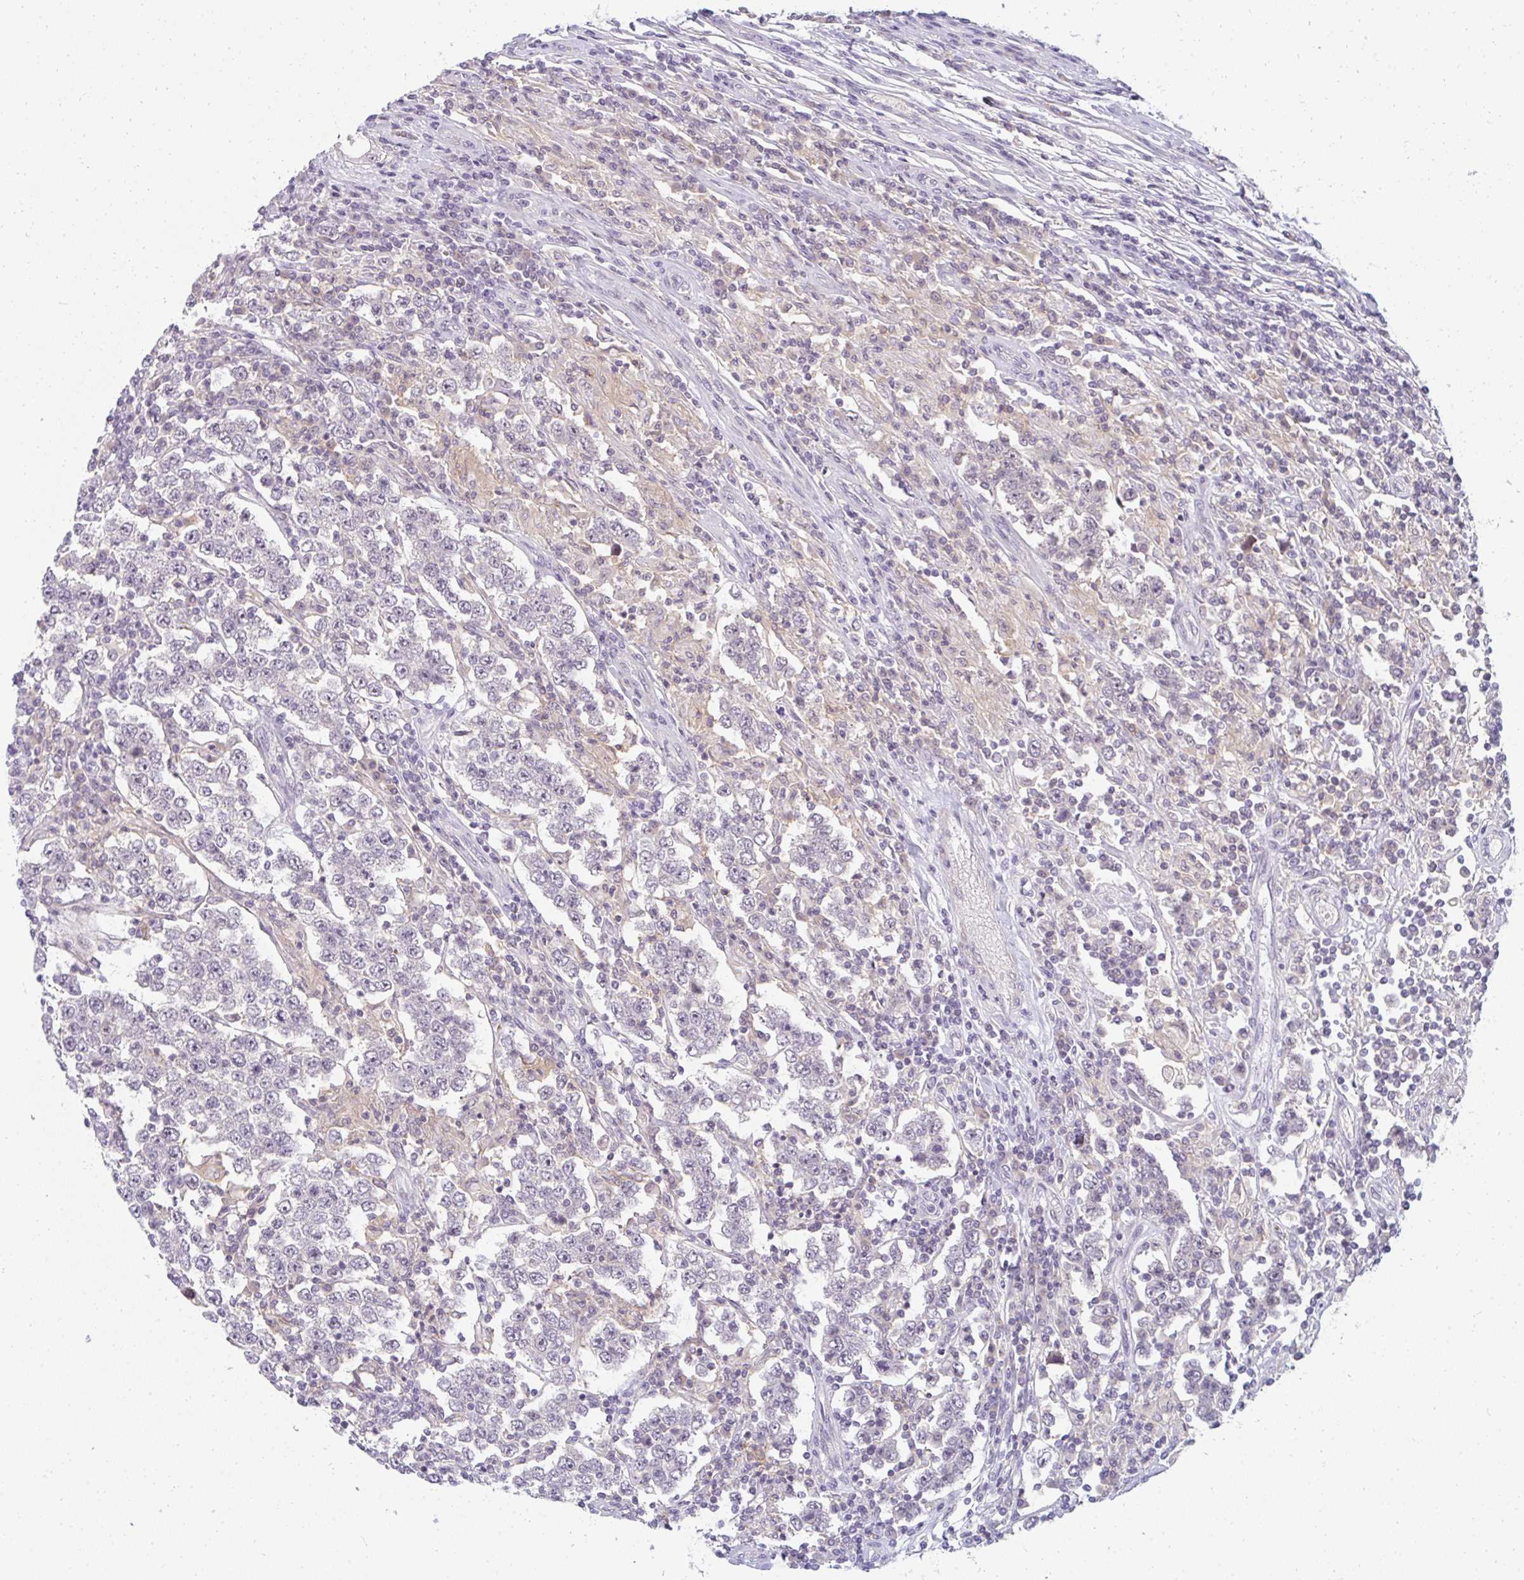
{"staining": {"intensity": "negative", "quantity": "none", "location": "none"}, "tissue": "testis cancer", "cell_type": "Tumor cells", "image_type": "cancer", "snomed": [{"axis": "morphology", "description": "Normal tissue, NOS"}, {"axis": "morphology", "description": "Urothelial carcinoma, High grade"}, {"axis": "morphology", "description": "Seminoma, NOS"}, {"axis": "morphology", "description": "Carcinoma, Embryonal, NOS"}, {"axis": "topography", "description": "Urinary bladder"}, {"axis": "topography", "description": "Testis"}], "caption": "A histopathology image of testis cancer (seminoma) stained for a protein shows no brown staining in tumor cells.", "gene": "PPFIA4", "patient": {"sex": "male", "age": 41}}